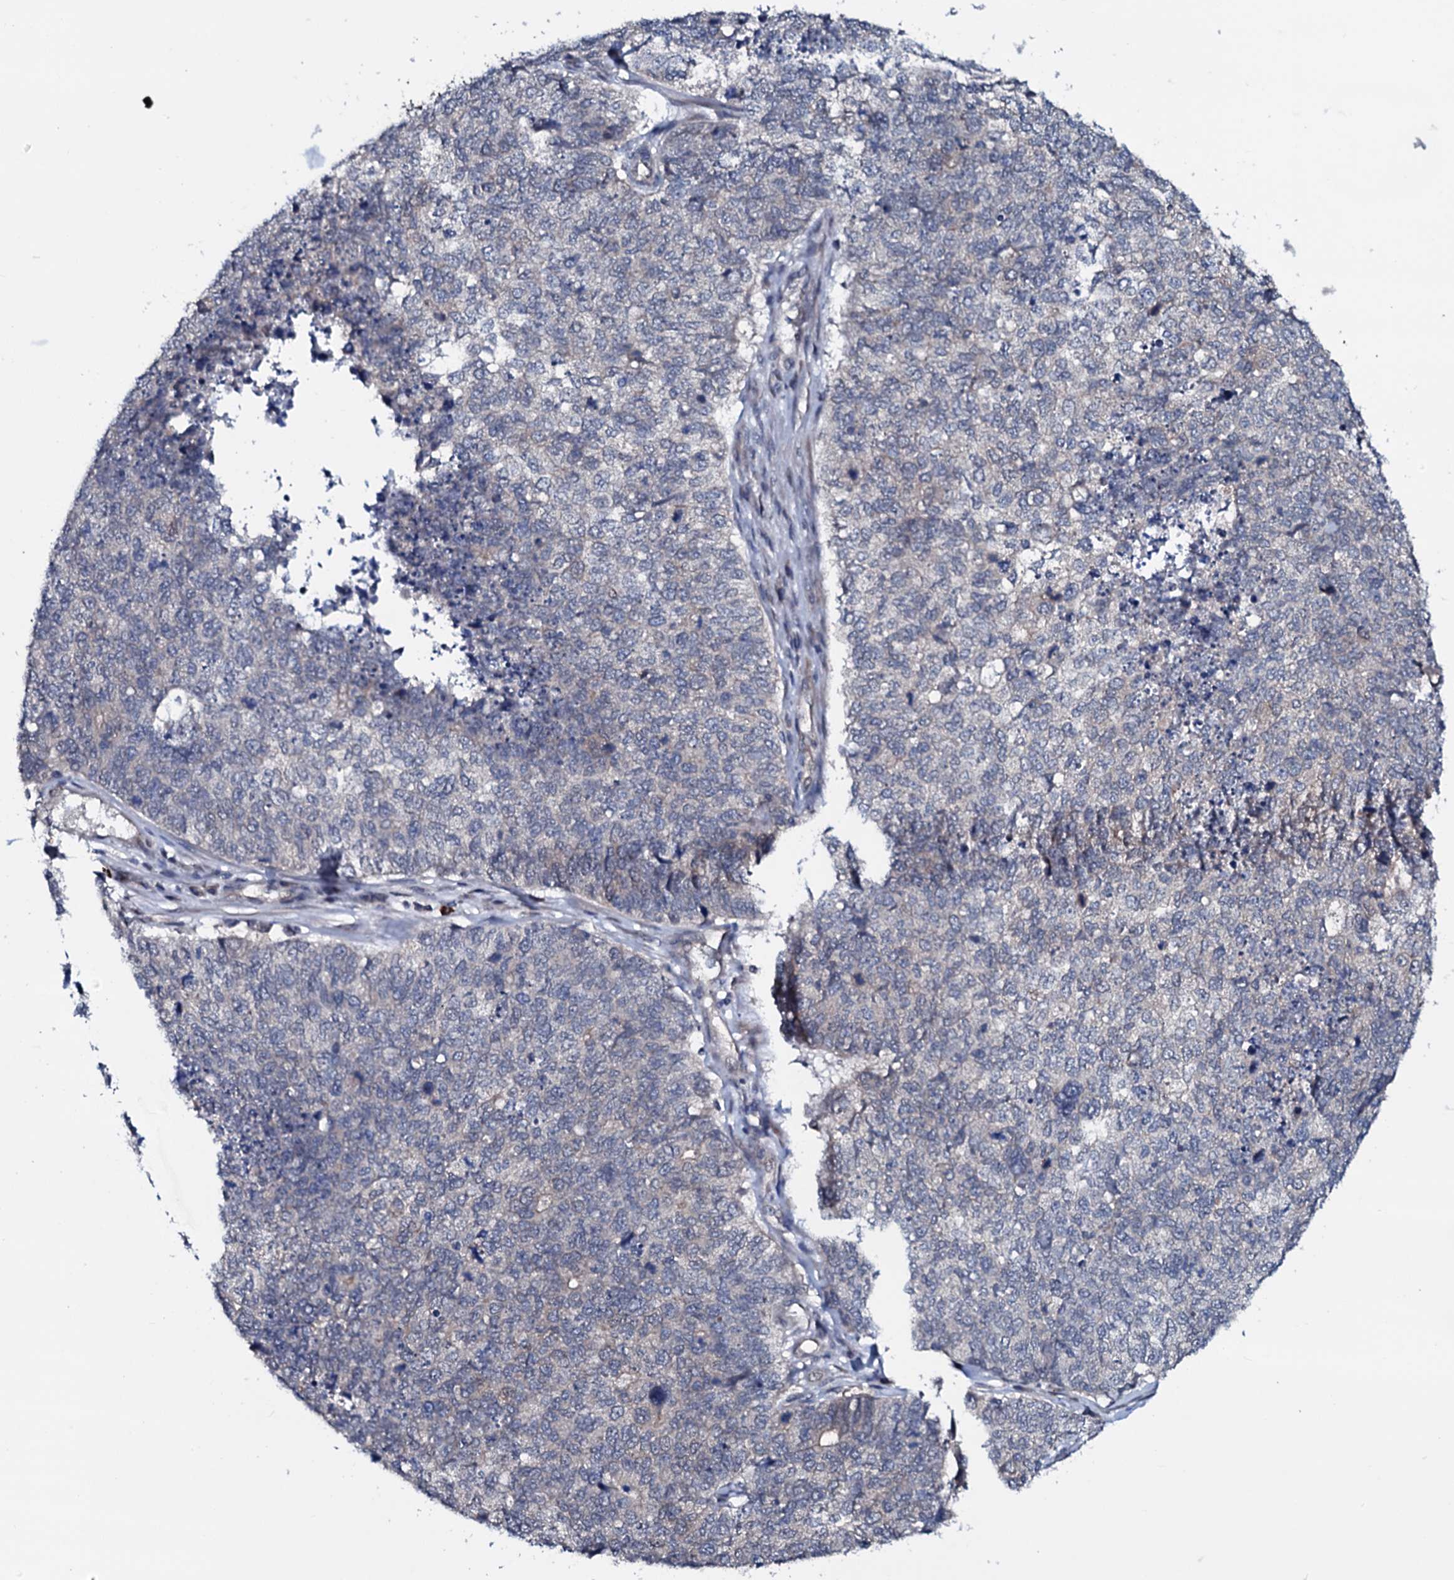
{"staining": {"intensity": "negative", "quantity": "none", "location": "none"}, "tissue": "cervical cancer", "cell_type": "Tumor cells", "image_type": "cancer", "snomed": [{"axis": "morphology", "description": "Squamous cell carcinoma, NOS"}, {"axis": "topography", "description": "Cervix"}], "caption": "Cervical cancer (squamous cell carcinoma) stained for a protein using immunohistochemistry displays no staining tumor cells.", "gene": "OGFOD2", "patient": {"sex": "female", "age": 63}}